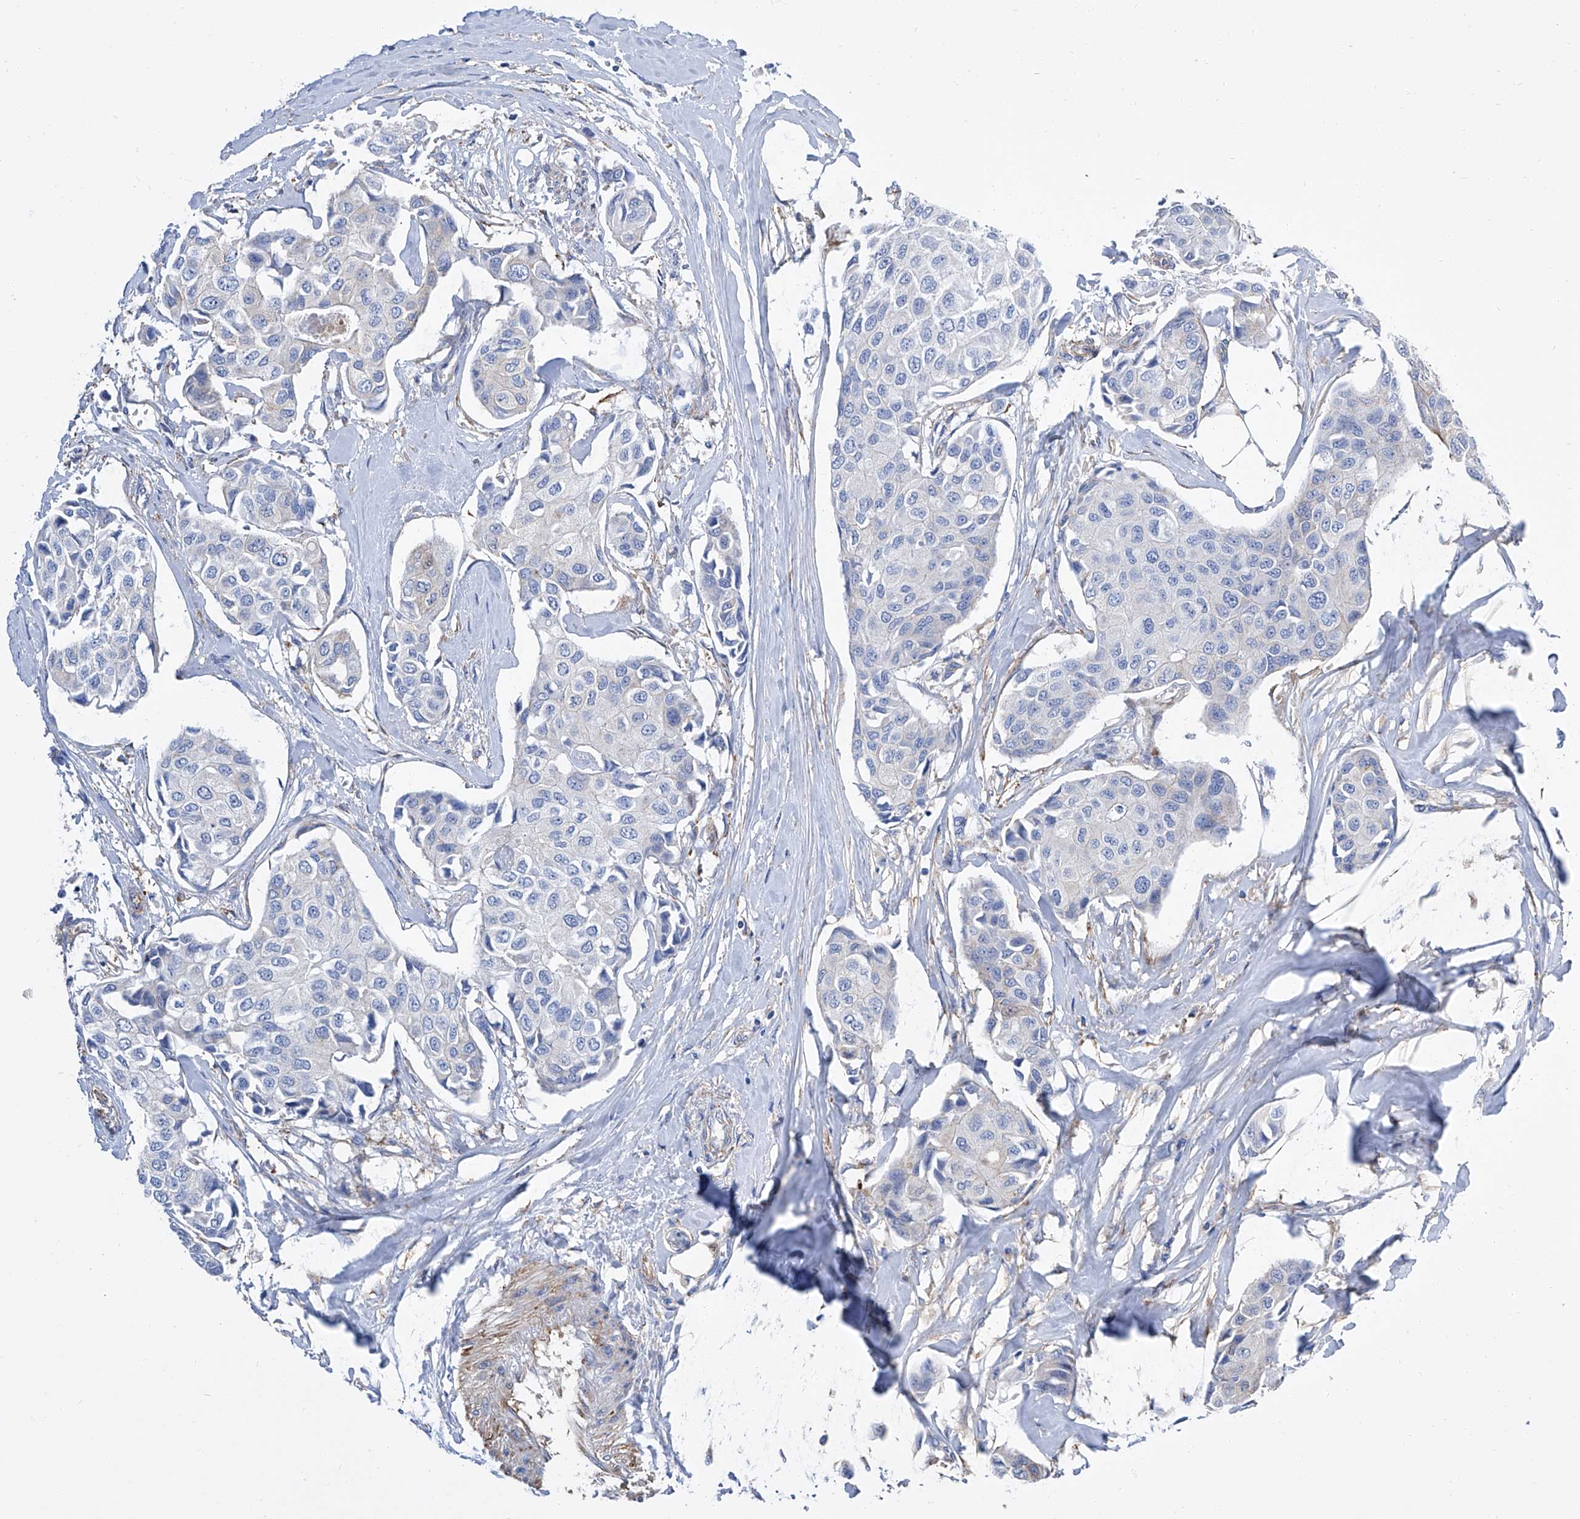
{"staining": {"intensity": "negative", "quantity": "none", "location": "none"}, "tissue": "breast cancer", "cell_type": "Tumor cells", "image_type": "cancer", "snomed": [{"axis": "morphology", "description": "Duct carcinoma"}, {"axis": "topography", "description": "Breast"}], "caption": "Infiltrating ductal carcinoma (breast) was stained to show a protein in brown. There is no significant expression in tumor cells.", "gene": "GPT", "patient": {"sex": "female", "age": 80}}